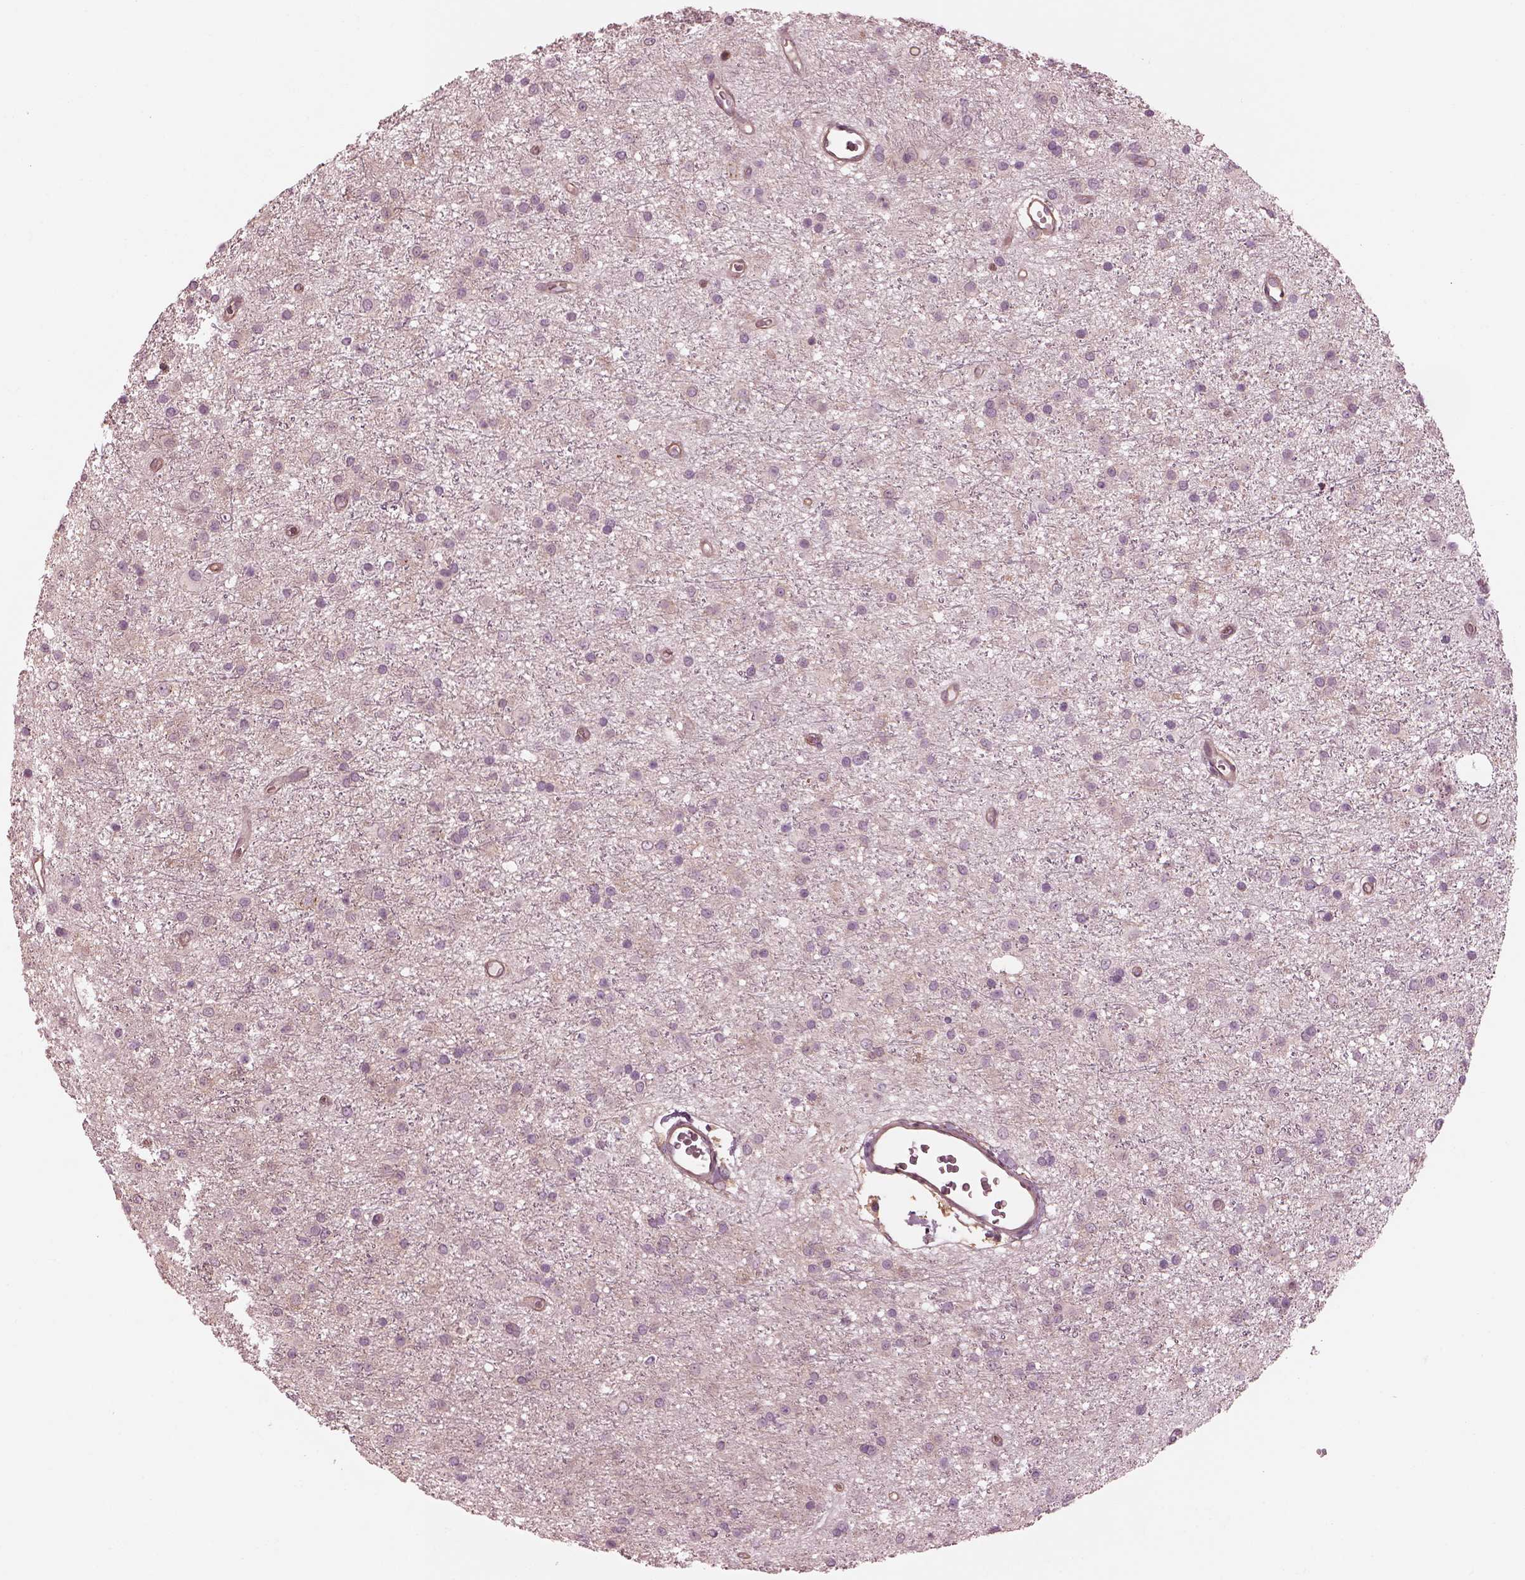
{"staining": {"intensity": "negative", "quantity": "none", "location": "none"}, "tissue": "glioma", "cell_type": "Tumor cells", "image_type": "cancer", "snomed": [{"axis": "morphology", "description": "Glioma, malignant, Low grade"}, {"axis": "topography", "description": "Brain"}], "caption": "Protein analysis of low-grade glioma (malignant) reveals no significant staining in tumor cells.", "gene": "ELAPOR1", "patient": {"sex": "male", "age": 27}}